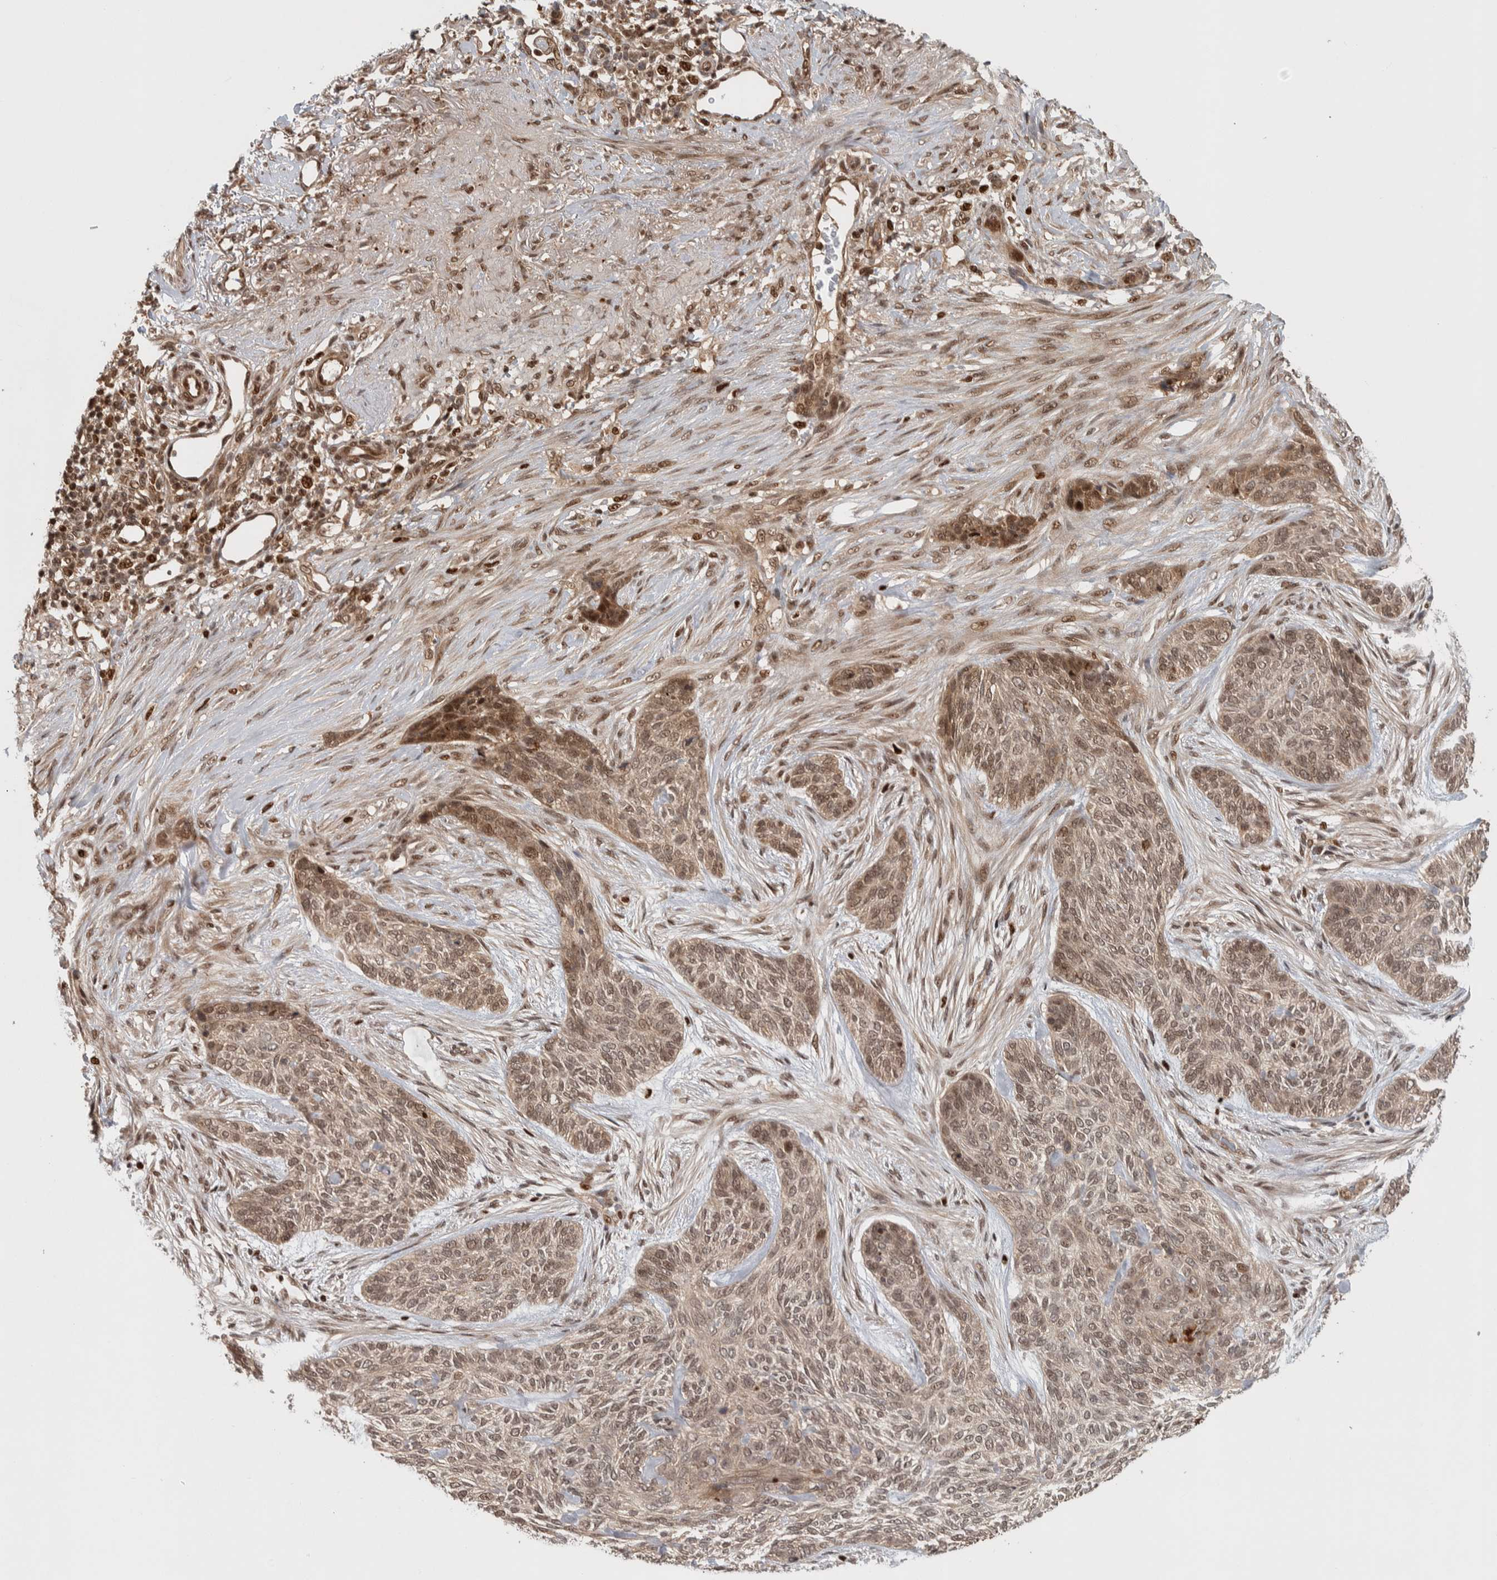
{"staining": {"intensity": "weak", "quantity": ">75%", "location": "nuclear"}, "tissue": "skin cancer", "cell_type": "Tumor cells", "image_type": "cancer", "snomed": [{"axis": "morphology", "description": "Basal cell carcinoma"}, {"axis": "topography", "description": "Skin"}], "caption": "Protein analysis of basal cell carcinoma (skin) tissue shows weak nuclear positivity in approximately >75% of tumor cells.", "gene": "RPS6KA4", "patient": {"sex": "male", "age": 55}}